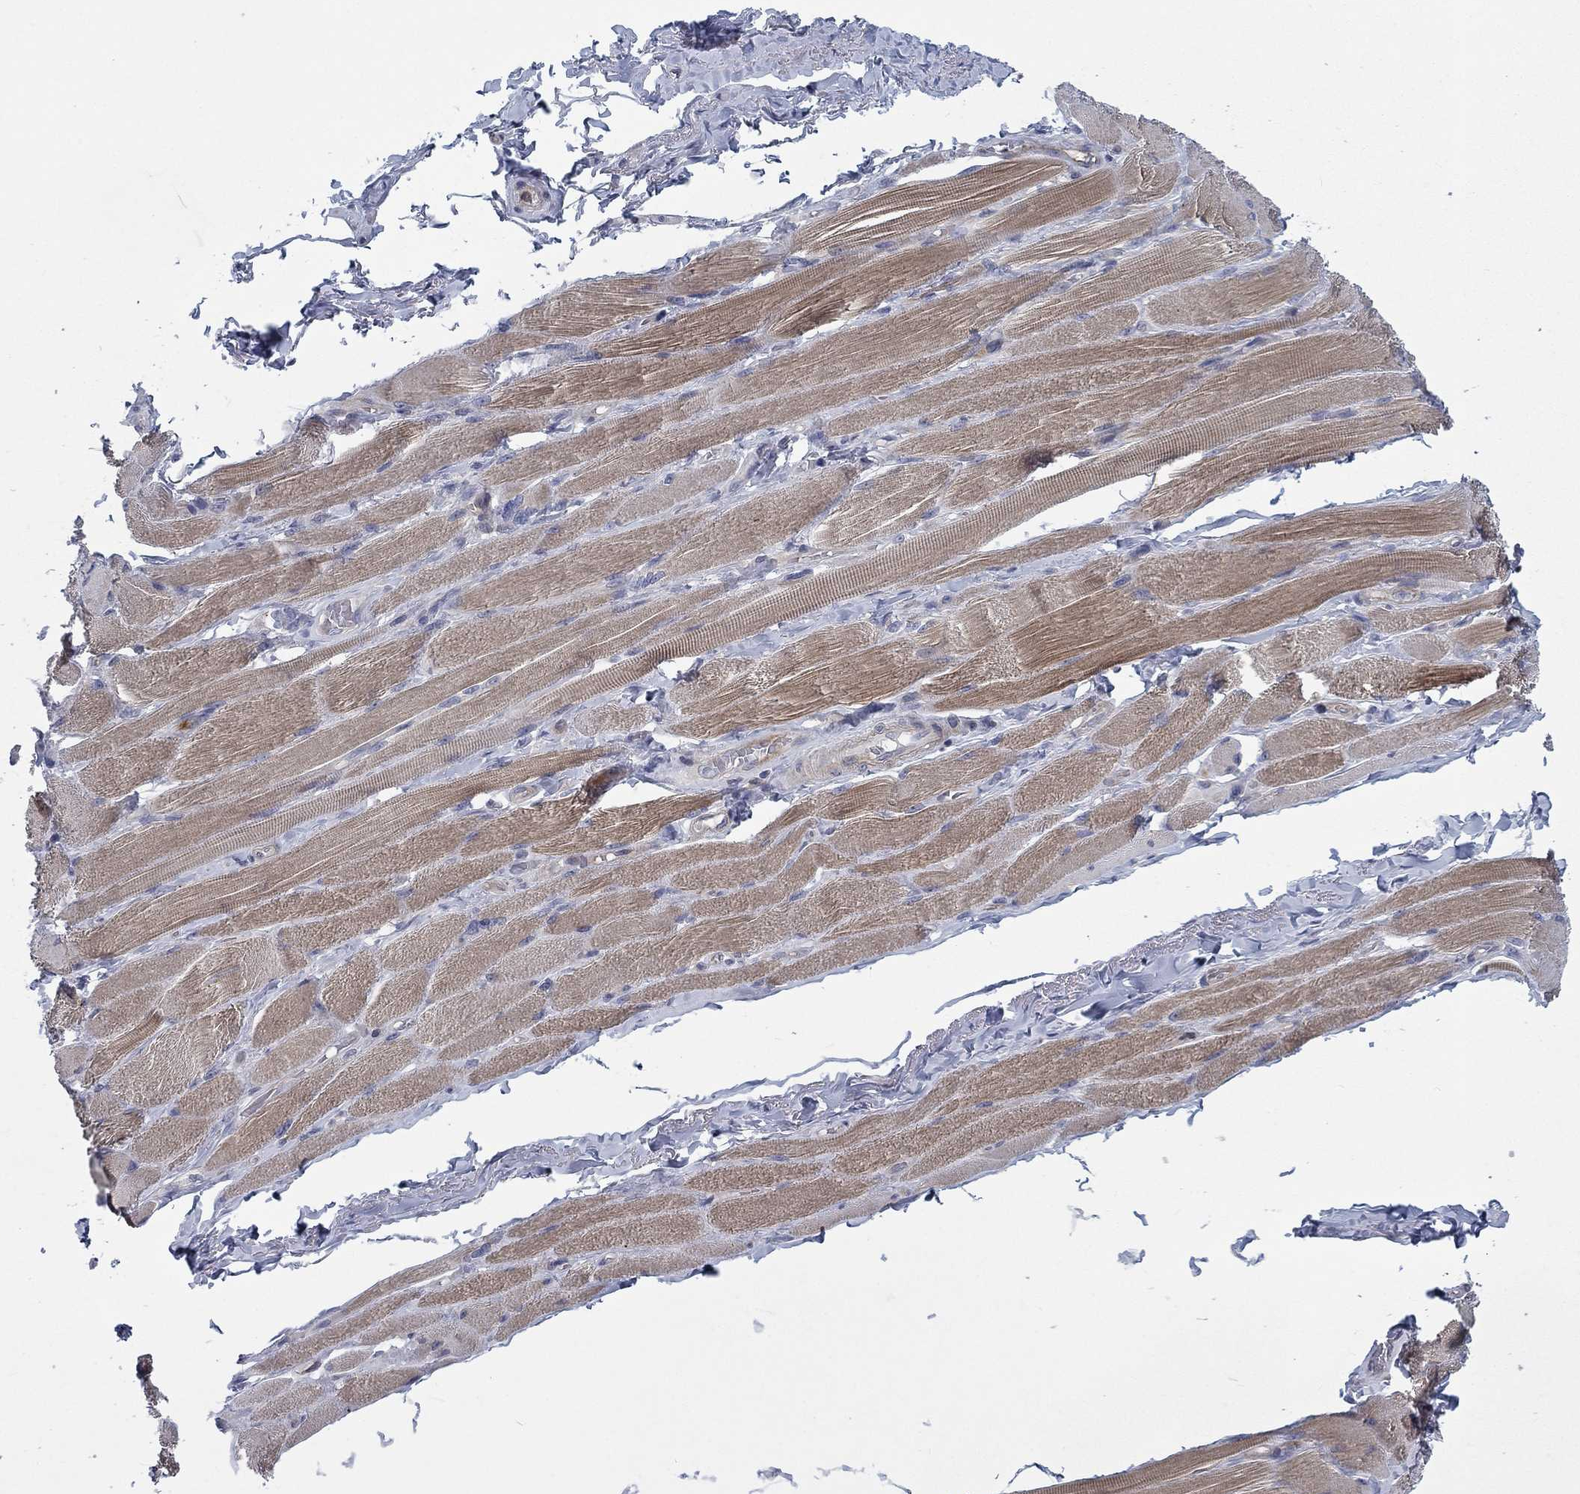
{"staining": {"intensity": "moderate", "quantity": "25%-75%", "location": "cytoplasmic/membranous"}, "tissue": "skeletal muscle", "cell_type": "Myocytes", "image_type": "normal", "snomed": [{"axis": "morphology", "description": "Normal tissue, NOS"}, {"axis": "topography", "description": "Skeletal muscle"}, {"axis": "topography", "description": "Anal"}, {"axis": "topography", "description": "Peripheral nerve tissue"}], "caption": "A micrograph showing moderate cytoplasmic/membranous staining in about 25%-75% of myocytes in benign skeletal muscle, as visualized by brown immunohistochemical staining.", "gene": "KIF15", "patient": {"sex": "male", "age": 53}}